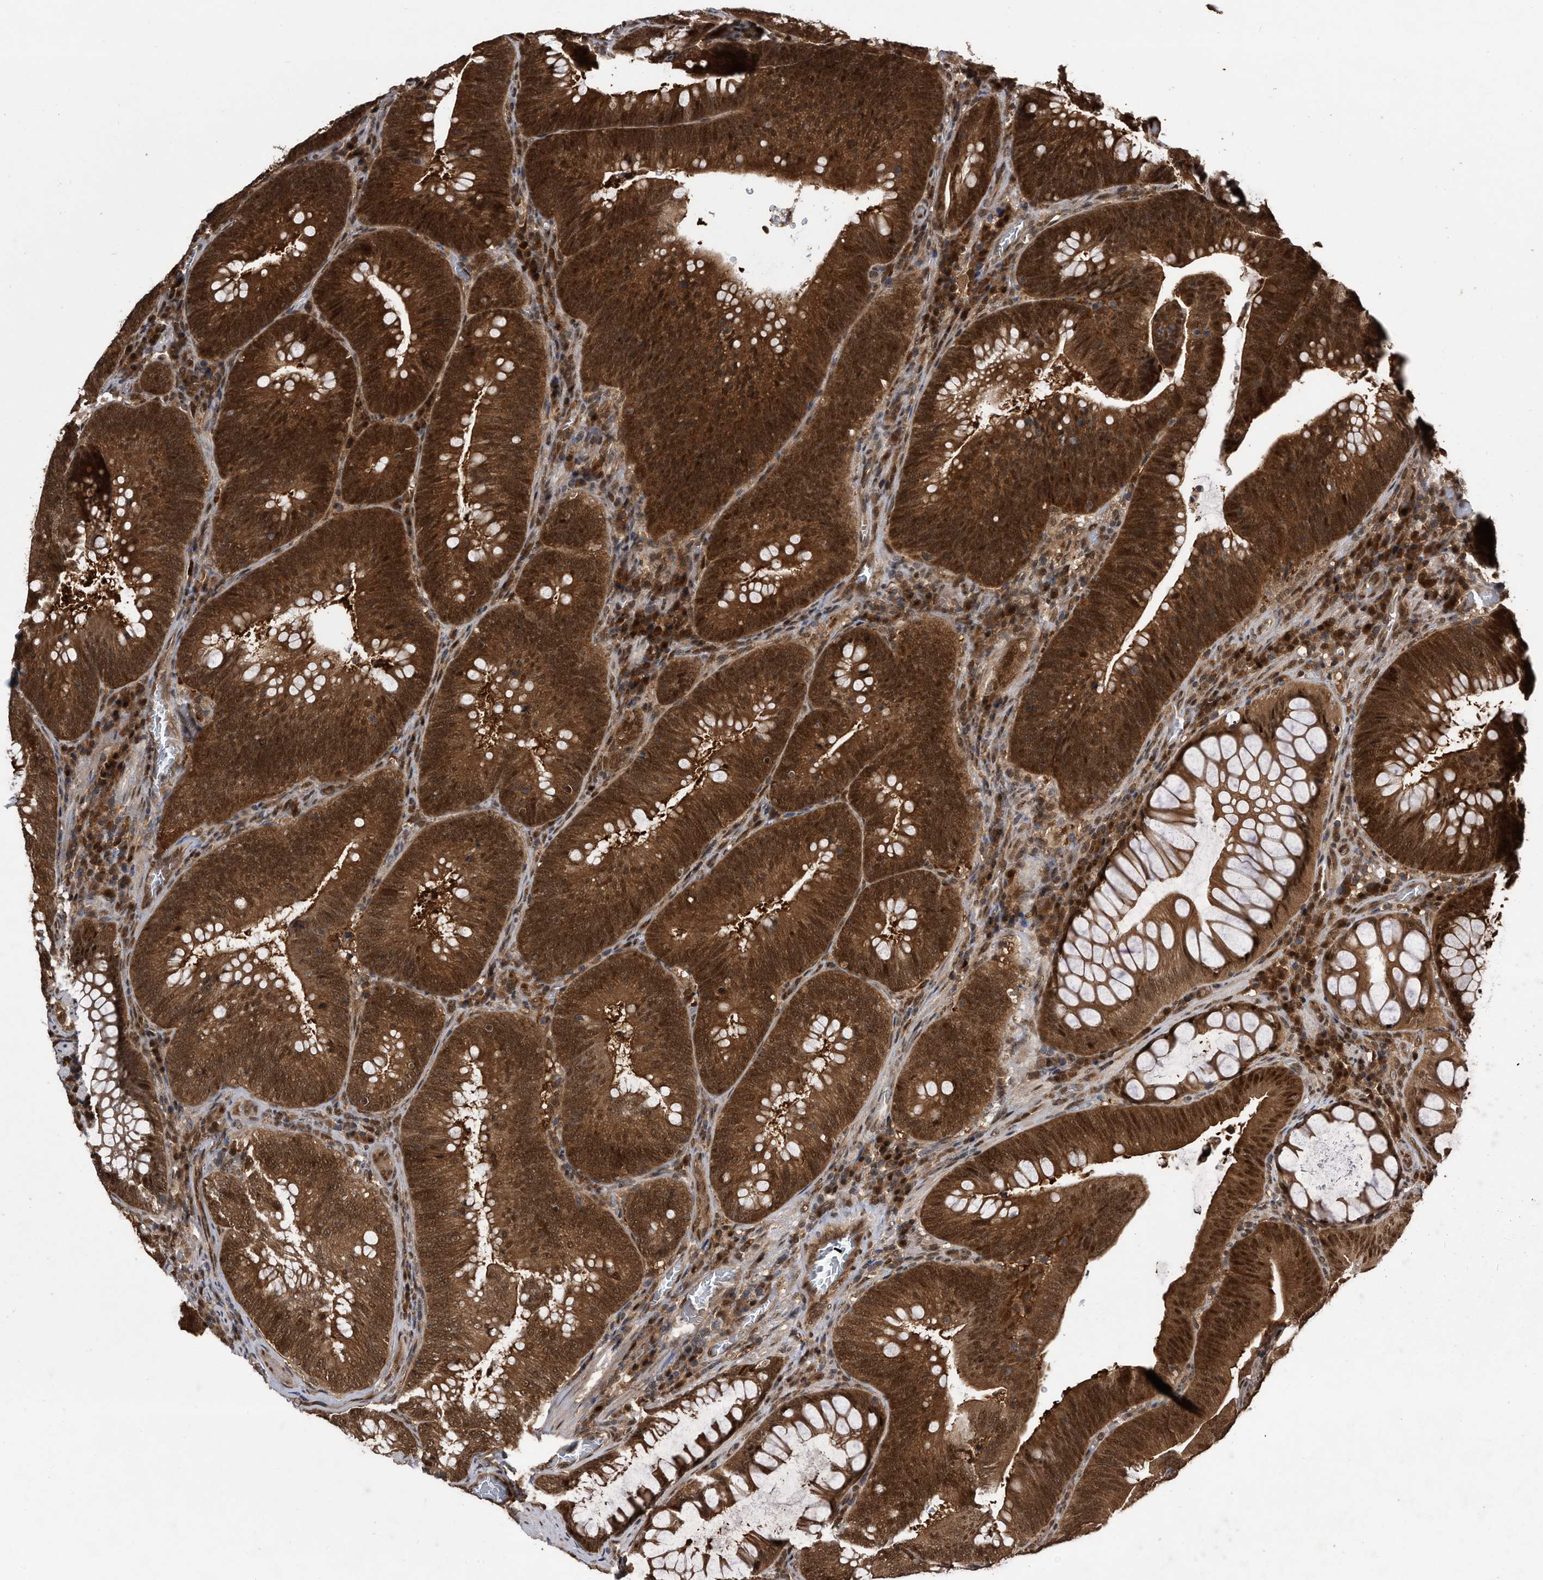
{"staining": {"intensity": "strong", "quantity": ">75%", "location": "cytoplasmic/membranous,nuclear"}, "tissue": "colorectal cancer", "cell_type": "Tumor cells", "image_type": "cancer", "snomed": [{"axis": "morphology", "description": "Normal tissue, NOS"}, {"axis": "topography", "description": "Colon"}], "caption": "A high-resolution histopathology image shows immunohistochemistry staining of colorectal cancer, which displays strong cytoplasmic/membranous and nuclear expression in about >75% of tumor cells.", "gene": "RAD23B", "patient": {"sex": "female", "age": 82}}